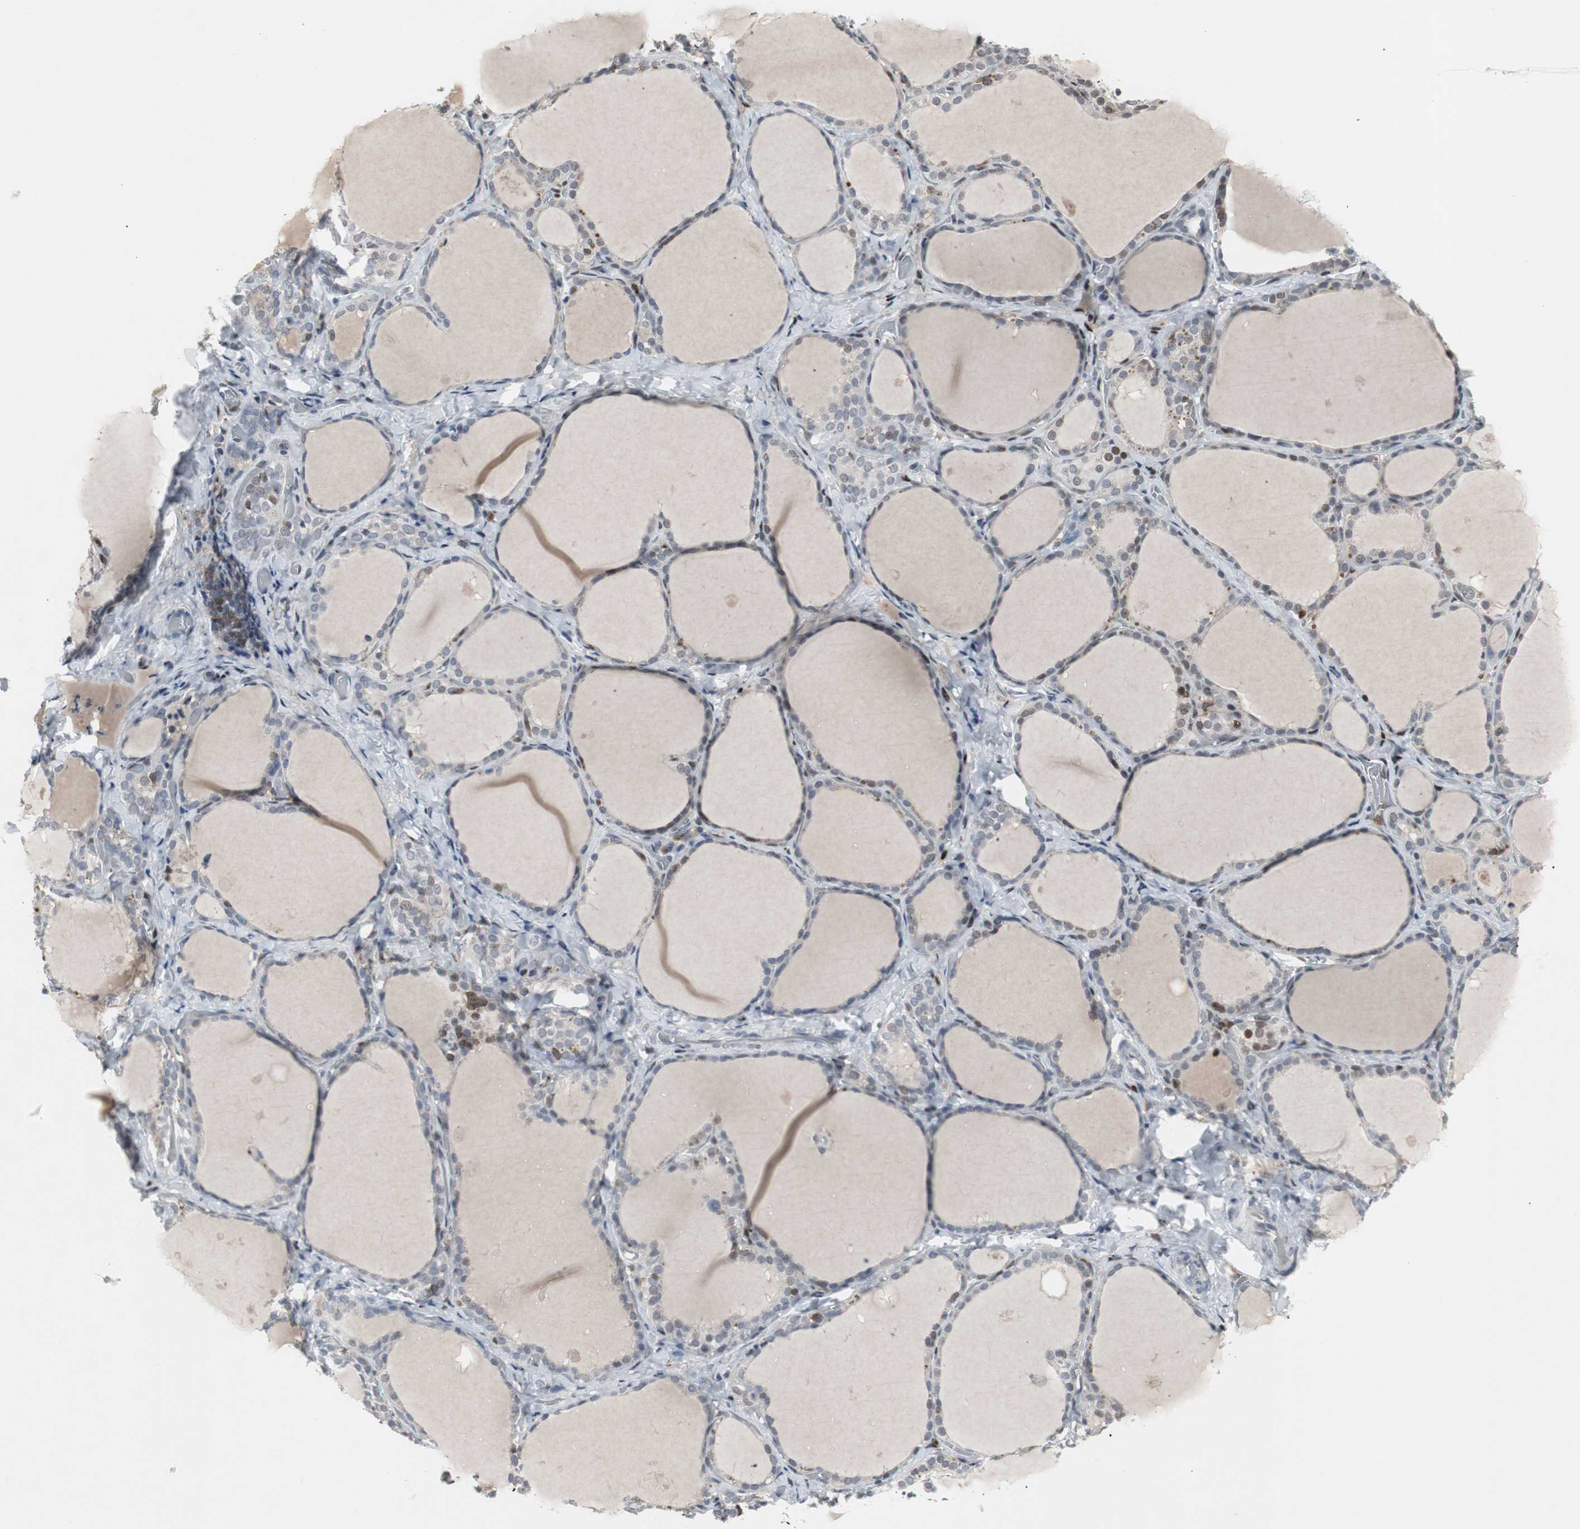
{"staining": {"intensity": "moderate", "quantity": "<25%", "location": "nuclear"}, "tissue": "thyroid gland", "cell_type": "Glandular cells", "image_type": "normal", "snomed": [{"axis": "morphology", "description": "Normal tissue, NOS"}, {"axis": "morphology", "description": "Papillary adenocarcinoma, NOS"}, {"axis": "topography", "description": "Thyroid gland"}], "caption": "Unremarkable thyroid gland was stained to show a protein in brown. There is low levels of moderate nuclear expression in about <25% of glandular cells.", "gene": "GRK2", "patient": {"sex": "female", "age": 30}}